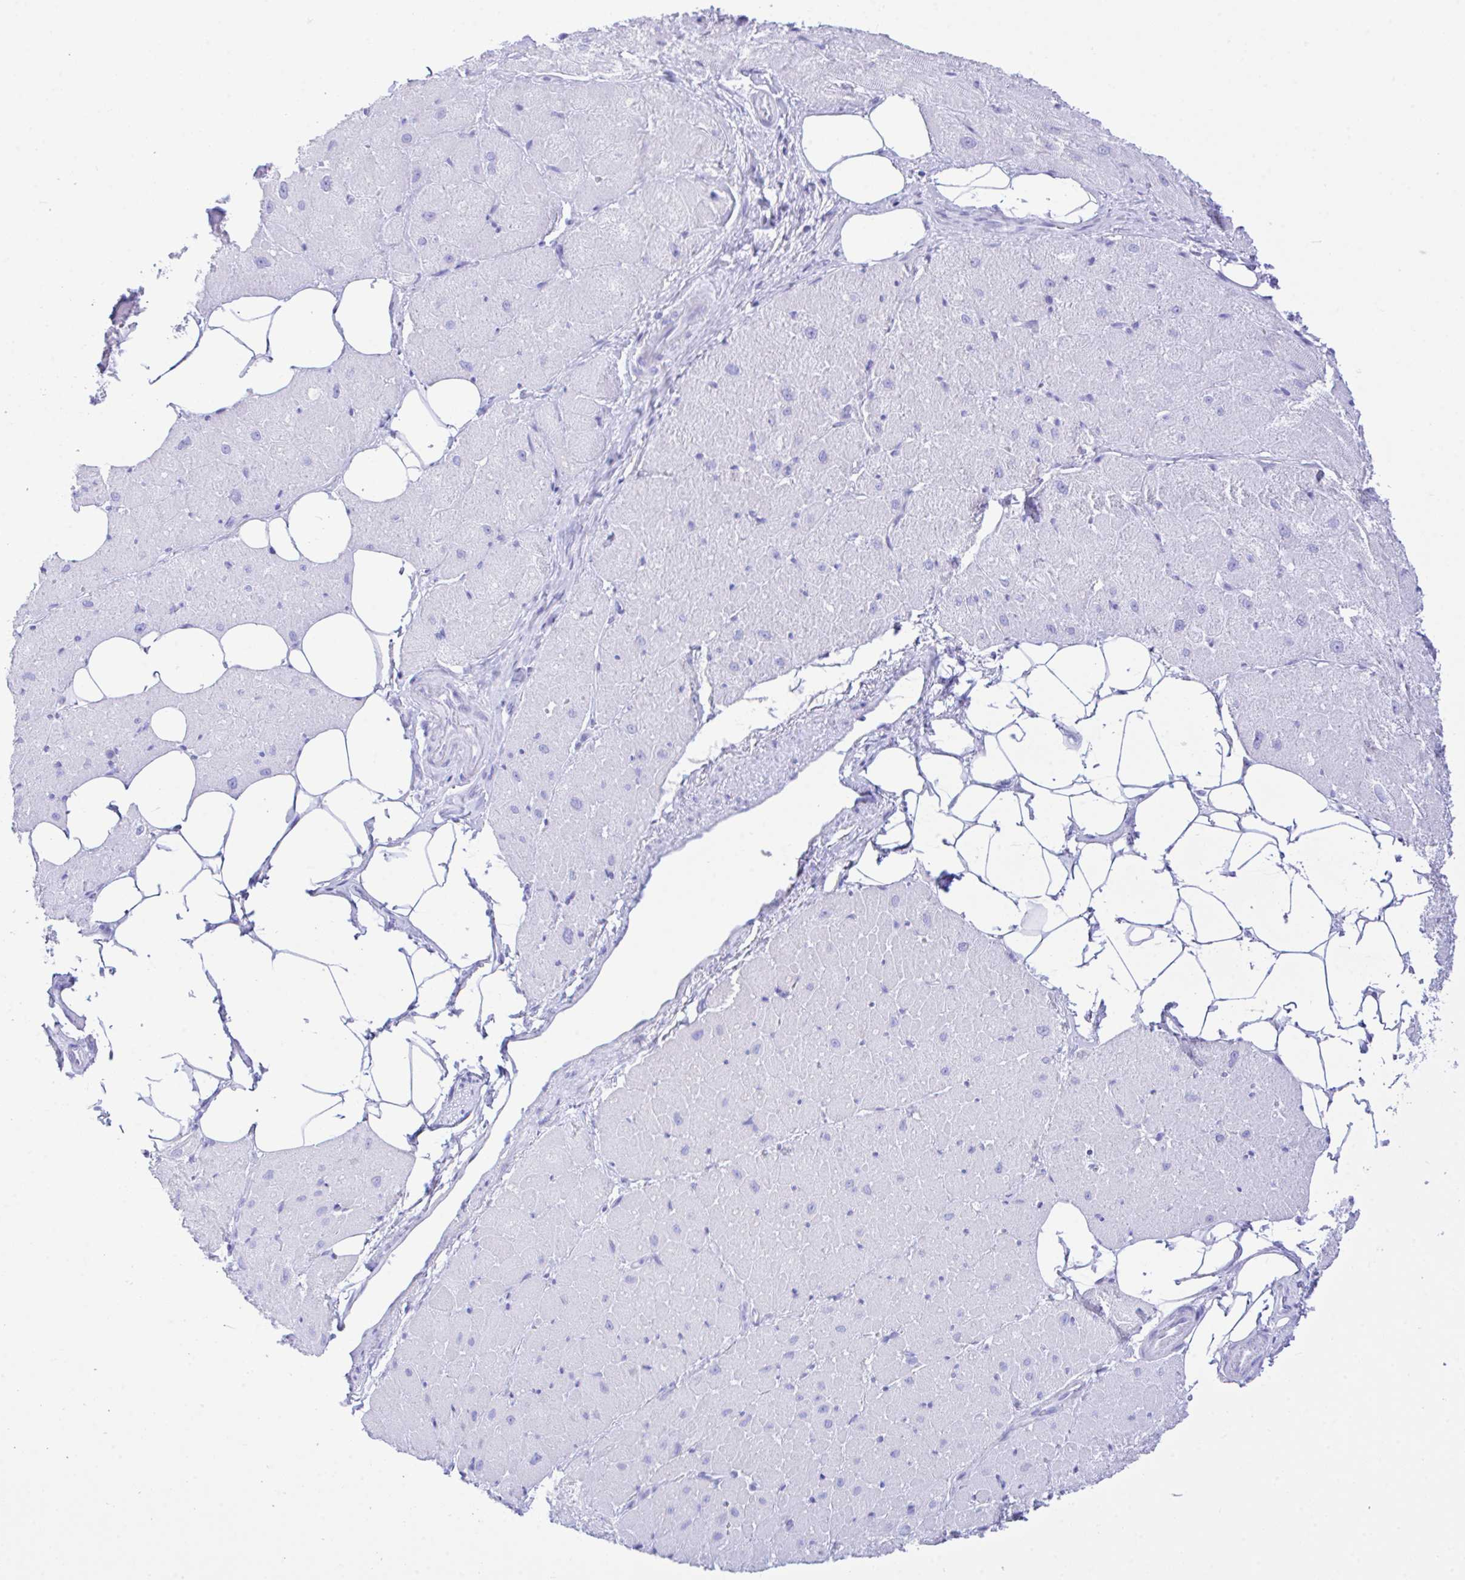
{"staining": {"intensity": "negative", "quantity": "none", "location": "none"}, "tissue": "heart muscle", "cell_type": "Cardiomyocytes", "image_type": "normal", "snomed": [{"axis": "morphology", "description": "Normal tissue, NOS"}, {"axis": "topography", "description": "Heart"}], "caption": "A high-resolution histopathology image shows IHC staining of benign heart muscle, which displays no significant expression in cardiomyocytes. (DAB IHC with hematoxylin counter stain).", "gene": "SELENOV", "patient": {"sex": "male", "age": 62}}